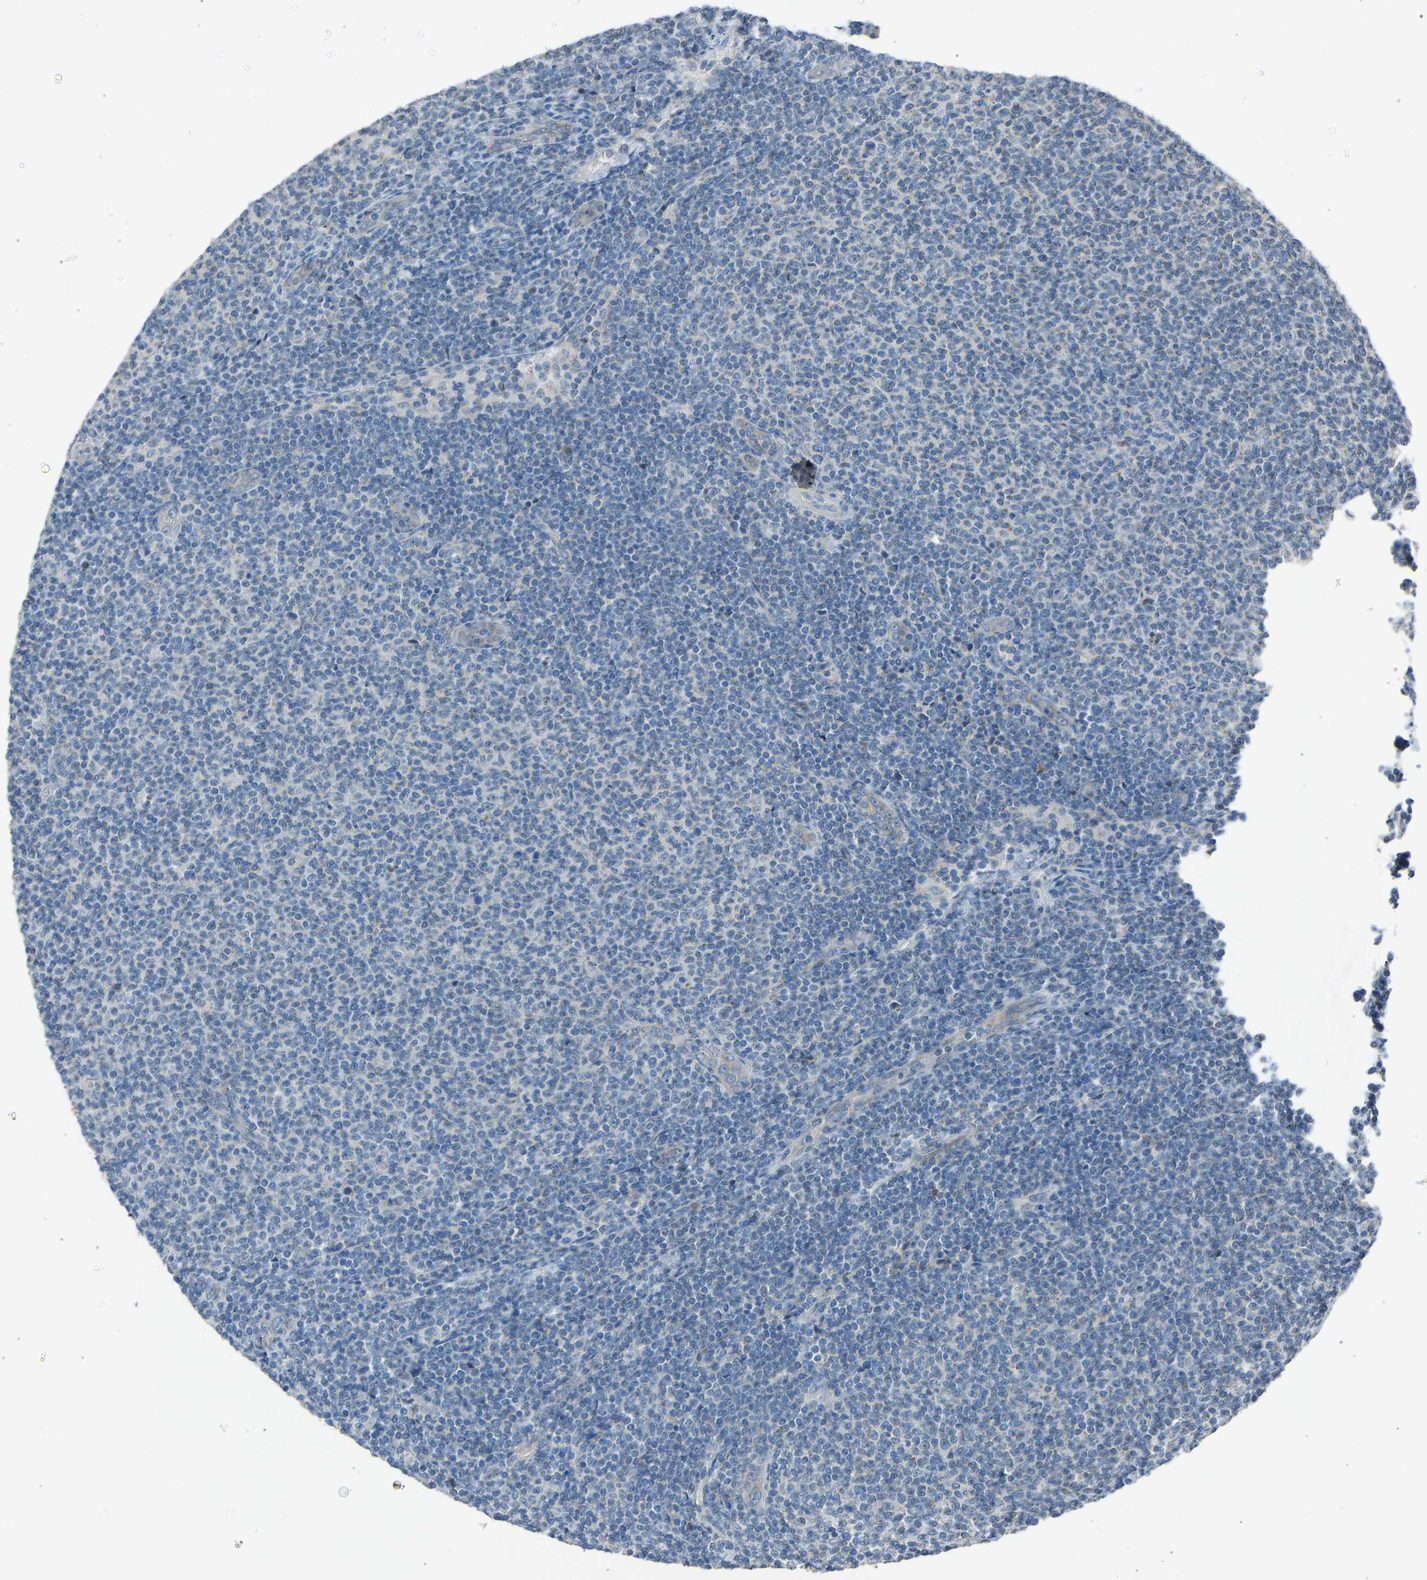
{"staining": {"intensity": "negative", "quantity": "none", "location": "none"}, "tissue": "lymphoma", "cell_type": "Tumor cells", "image_type": "cancer", "snomed": [{"axis": "morphology", "description": "Malignant lymphoma, non-Hodgkin's type, Low grade"}, {"axis": "topography", "description": "Lymph node"}], "caption": "Immunohistochemical staining of human lymphoma displays no significant expression in tumor cells. (Immunohistochemistry (ihc), brightfield microscopy, high magnification).", "gene": "TGFBR3", "patient": {"sex": "male", "age": 66}}